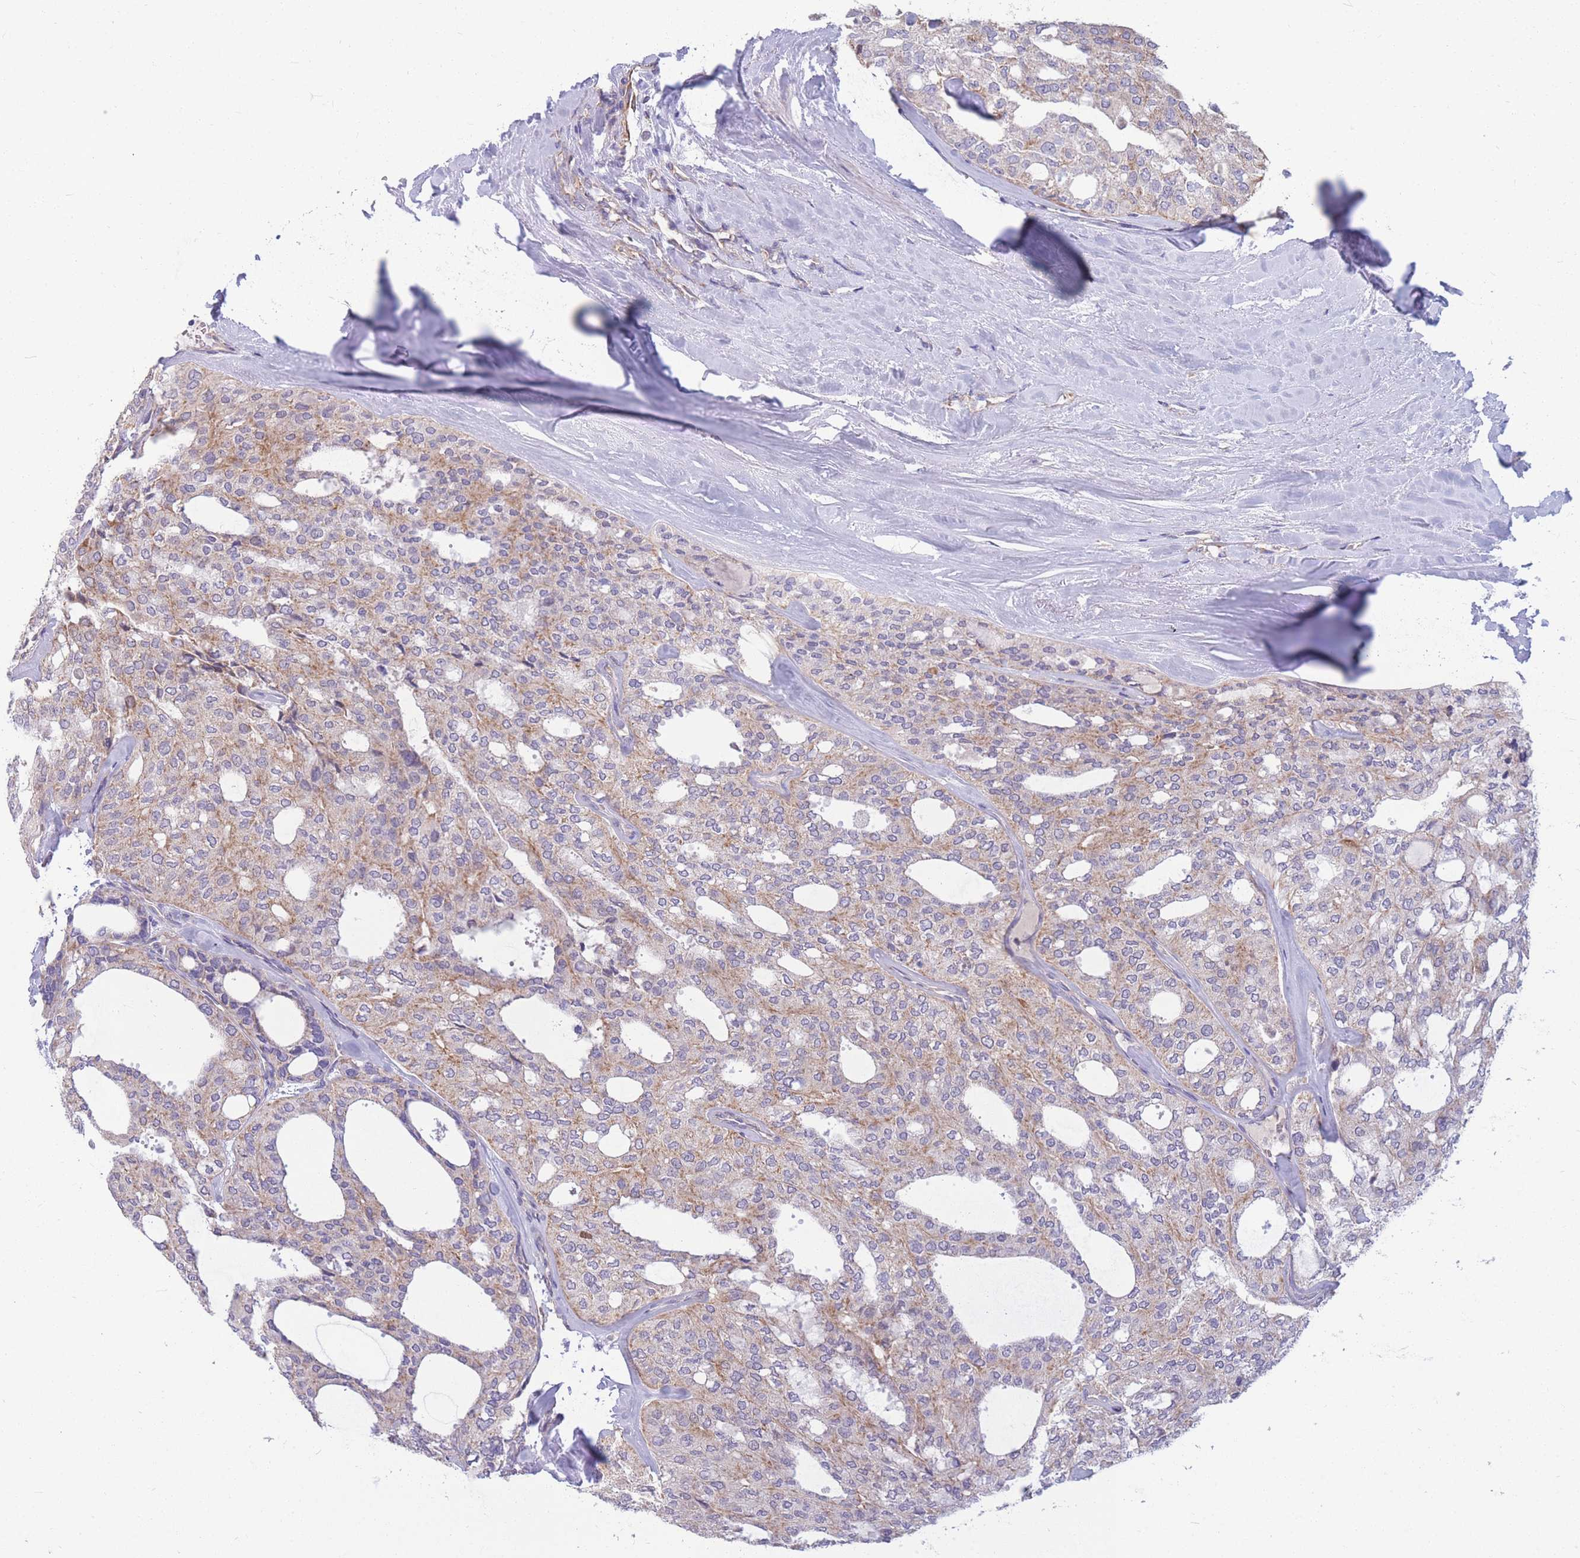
{"staining": {"intensity": "negative", "quantity": "none", "location": "none"}, "tissue": "thyroid cancer", "cell_type": "Tumor cells", "image_type": "cancer", "snomed": [{"axis": "morphology", "description": "Follicular adenoma carcinoma, NOS"}, {"axis": "topography", "description": "Thyroid gland"}], "caption": "DAB immunohistochemical staining of thyroid cancer (follicular adenoma carcinoma) shows no significant expression in tumor cells. (DAB (3,3'-diaminobenzidine) immunohistochemistry (IHC) with hematoxylin counter stain).", "gene": "MRPS9", "patient": {"sex": "male", "age": 75}}